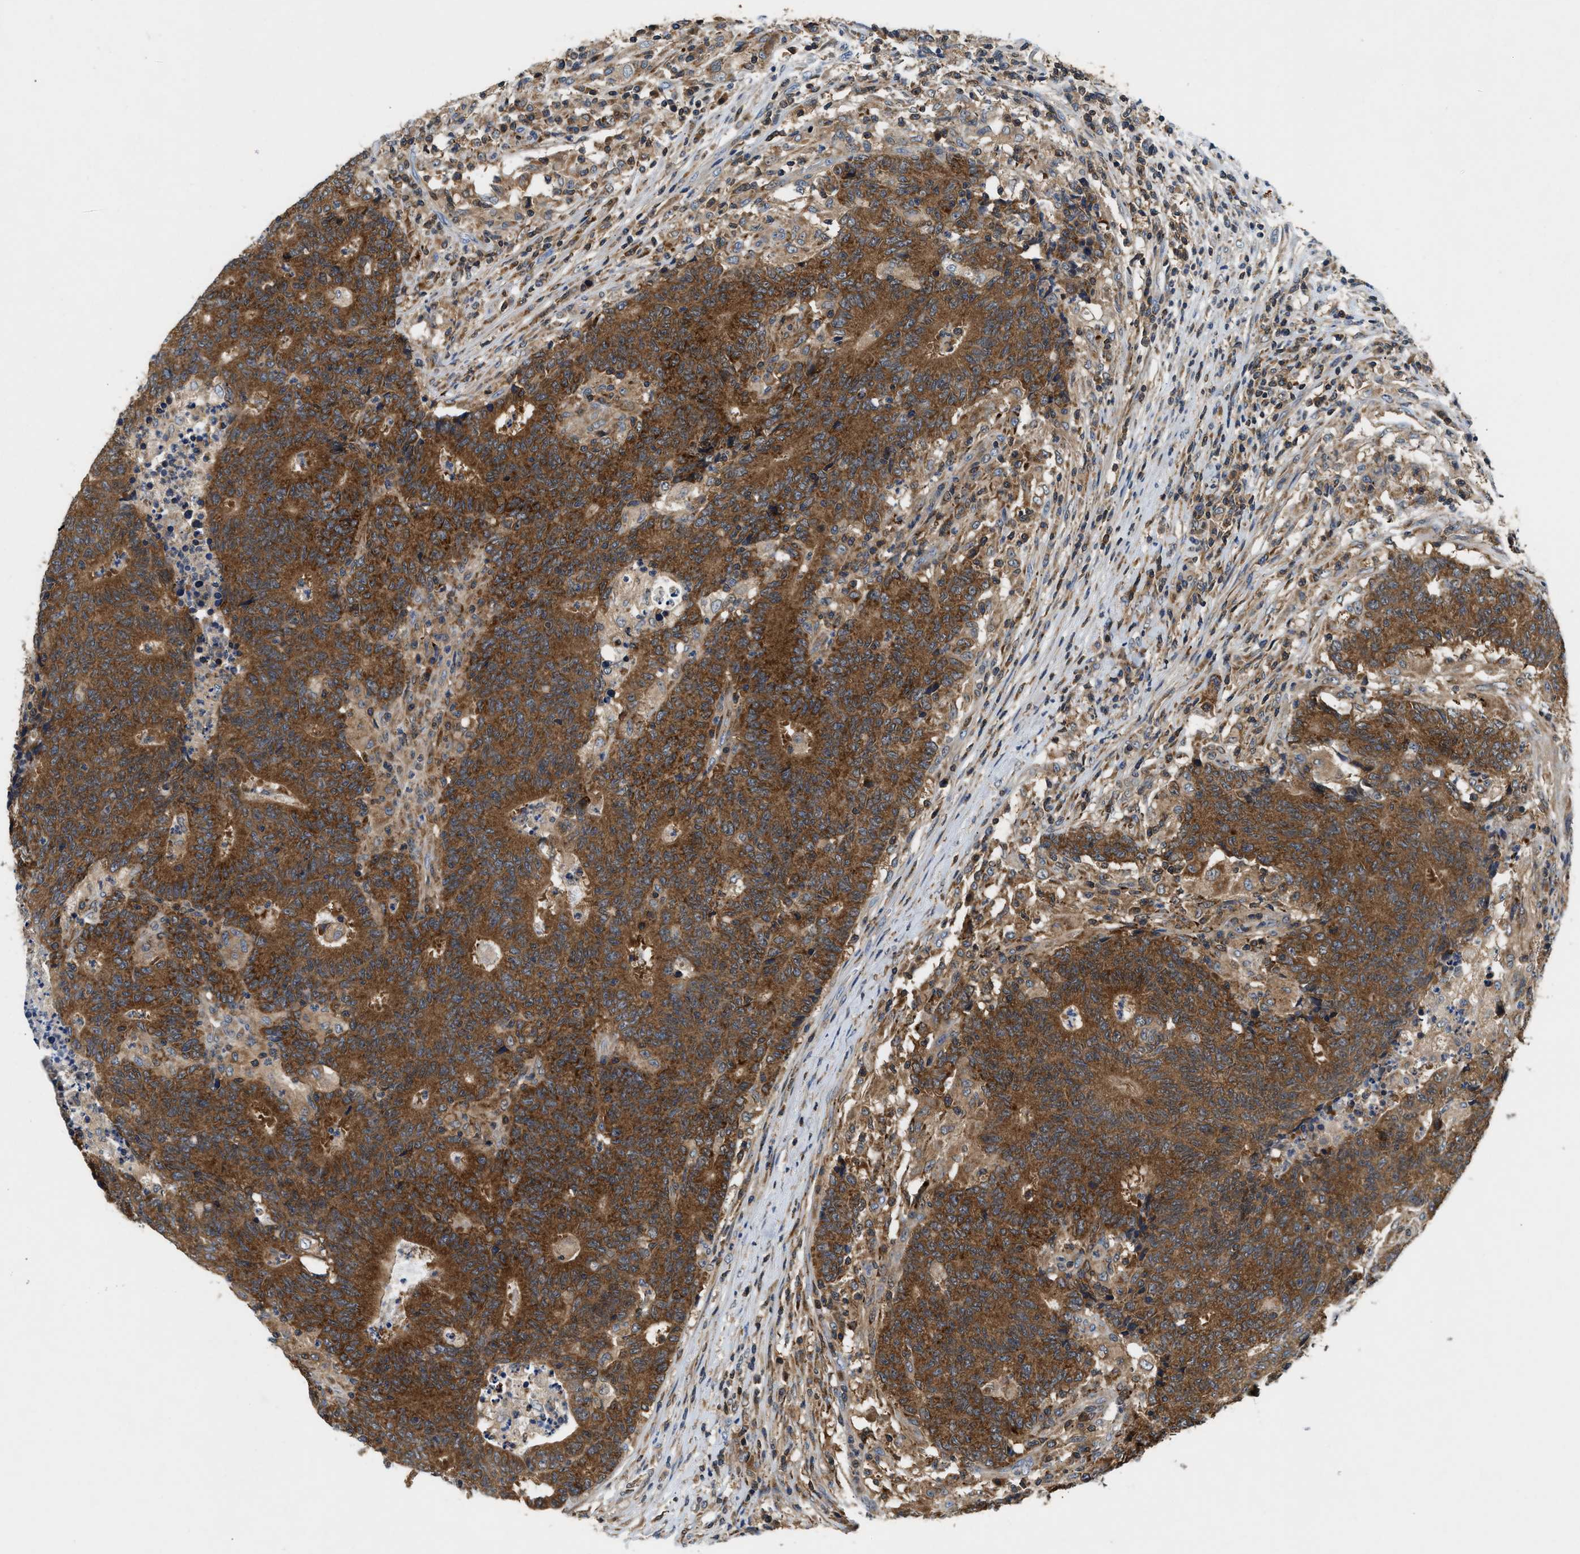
{"staining": {"intensity": "strong", "quantity": ">75%", "location": "cytoplasmic/membranous"}, "tissue": "colorectal cancer", "cell_type": "Tumor cells", "image_type": "cancer", "snomed": [{"axis": "morphology", "description": "Normal tissue, NOS"}, {"axis": "morphology", "description": "Adenocarcinoma, NOS"}, {"axis": "topography", "description": "Colon"}], "caption": "Colorectal cancer stained with IHC reveals strong cytoplasmic/membranous positivity in approximately >75% of tumor cells.", "gene": "CCM2", "patient": {"sex": "female", "age": 75}}